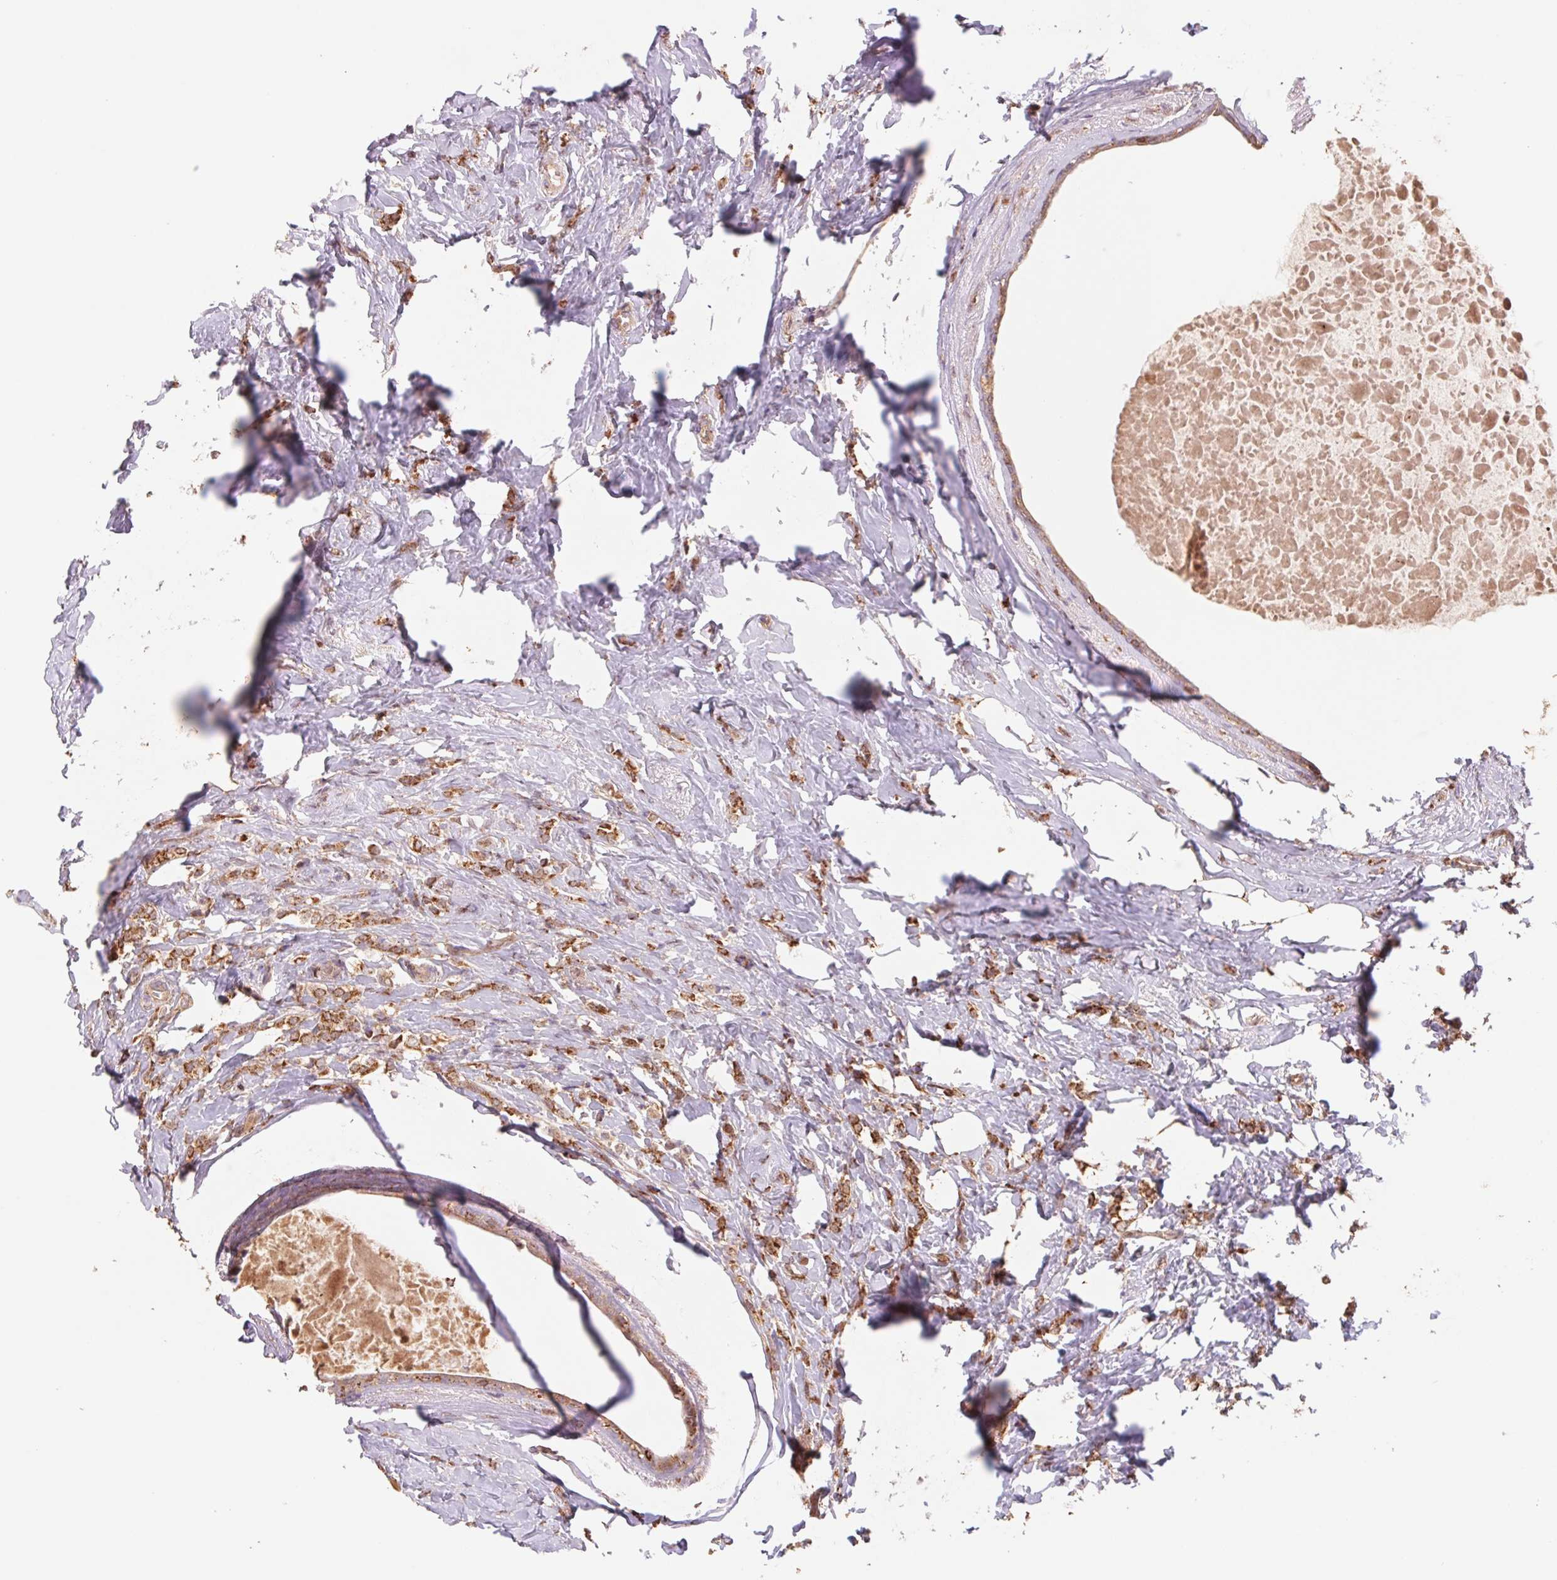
{"staining": {"intensity": "moderate", "quantity": ">75%", "location": "cytoplasmic/membranous"}, "tissue": "breast cancer", "cell_type": "Tumor cells", "image_type": "cancer", "snomed": [{"axis": "morphology", "description": "Normal tissue, NOS"}, {"axis": "morphology", "description": "Duct carcinoma"}, {"axis": "topography", "description": "Breast"}], "caption": "The micrograph demonstrates a brown stain indicating the presence of a protein in the cytoplasmic/membranous of tumor cells in breast invasive ductal carcinoma.", "gene": "URM1", "patient": {"sex": "female", "age": 77}}